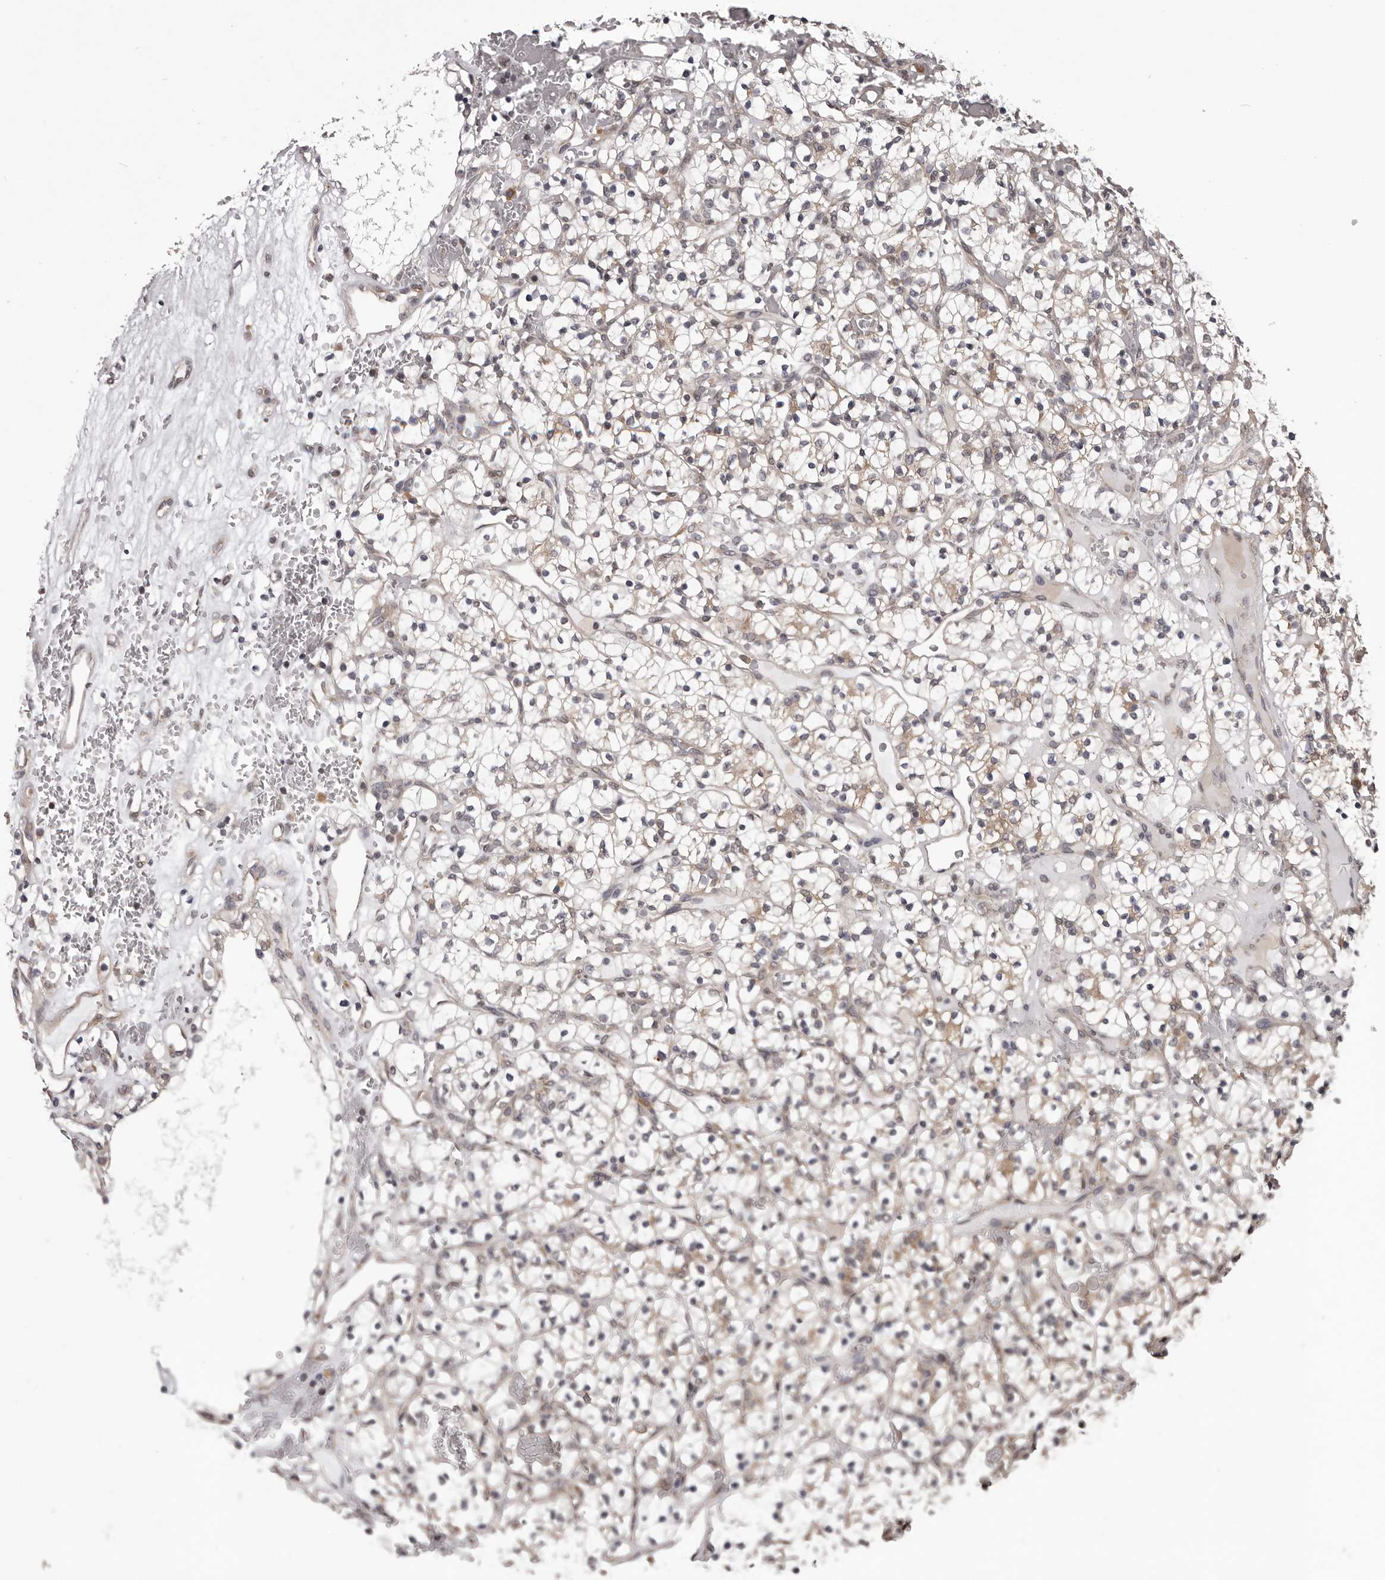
{"staining": {"intensity": "weak", "quantity": "<25%", "location": "cytoplasmic/membranous"}, "tissue": "renal cancer", "cell_type": "Tumor cells", "image_type": "cancer", "snomed": [{"axis": "morphology", "description": "Adenocarcinoma, NOS"}, {"axis": "topography", "description": "Kidney"}], "caption": "Immunohistochemical staining of human renal cancer shows no significant expression in tumor cells. (Stains: DAB (3,3'-diaminobenzidine) immunohistochemistry (IHC) with hematoxylin counter stain, Microscopy: brightfield microscopy at high magnification).", "gene": "CELF3", "patient": {"sex": "female", "age": 57}}